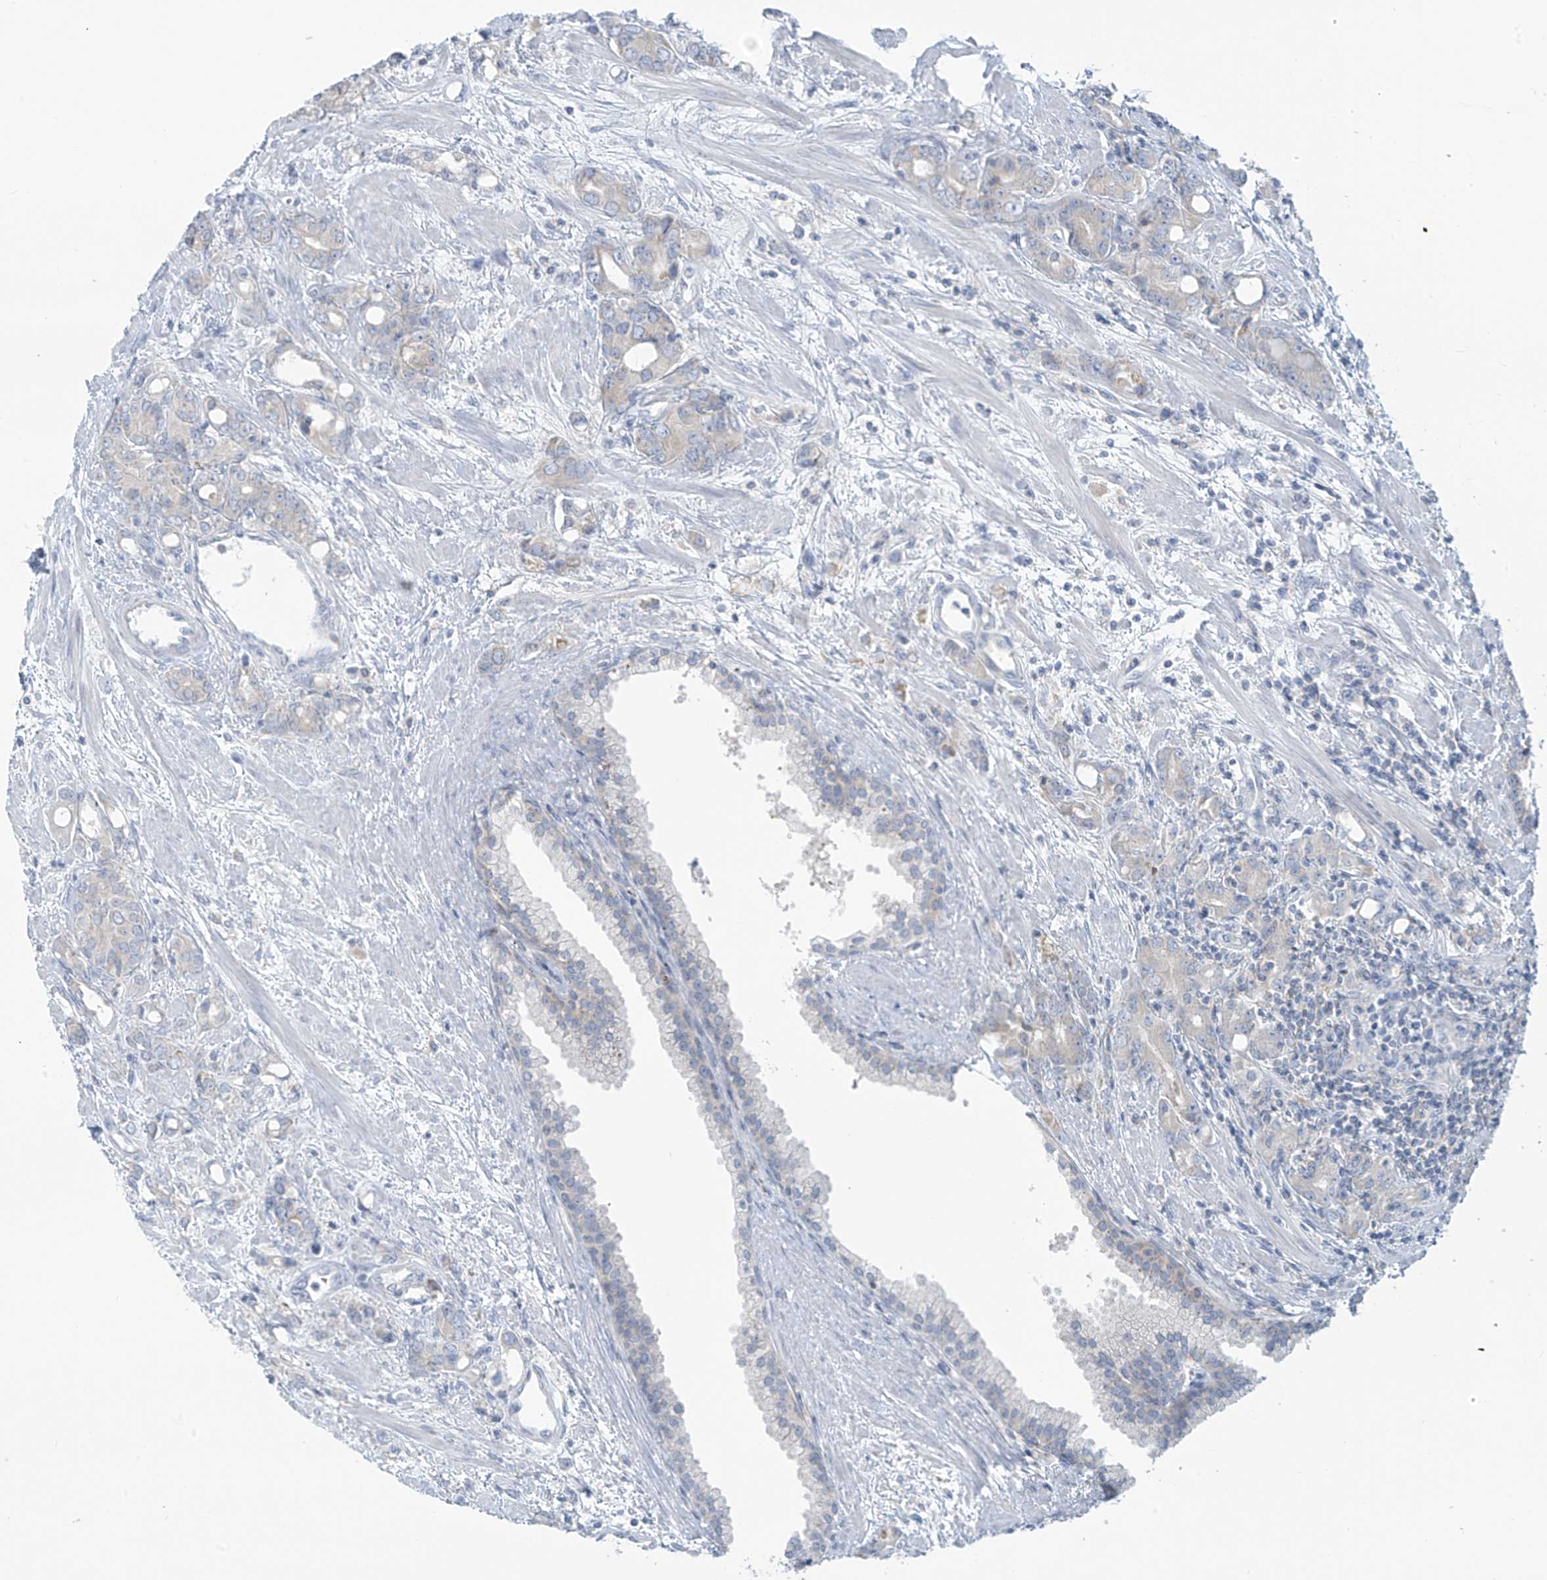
{"staining": {"intensity": "negative", "quantity": "none", "location": "none"}, "tissue": "prostate cancer", "cell_type": "Tumor cells", "image_type": "cancer", "snomed": [{"axis": "morphology", "description": "Adenocarcinoma, High grade"}, {"axis": "topography", "description": "Prostate"}], "caption": "Prostate high-grade adenocarcinoma was stained to show a protein in brown. There is no significant expression in tumor cells. The staining is performed using DAB brown chromogen with nuclei counter-stained in using hematoxylin.", "gene": "SLC6A12", "patient": {"sex": "male", "age": 62}}